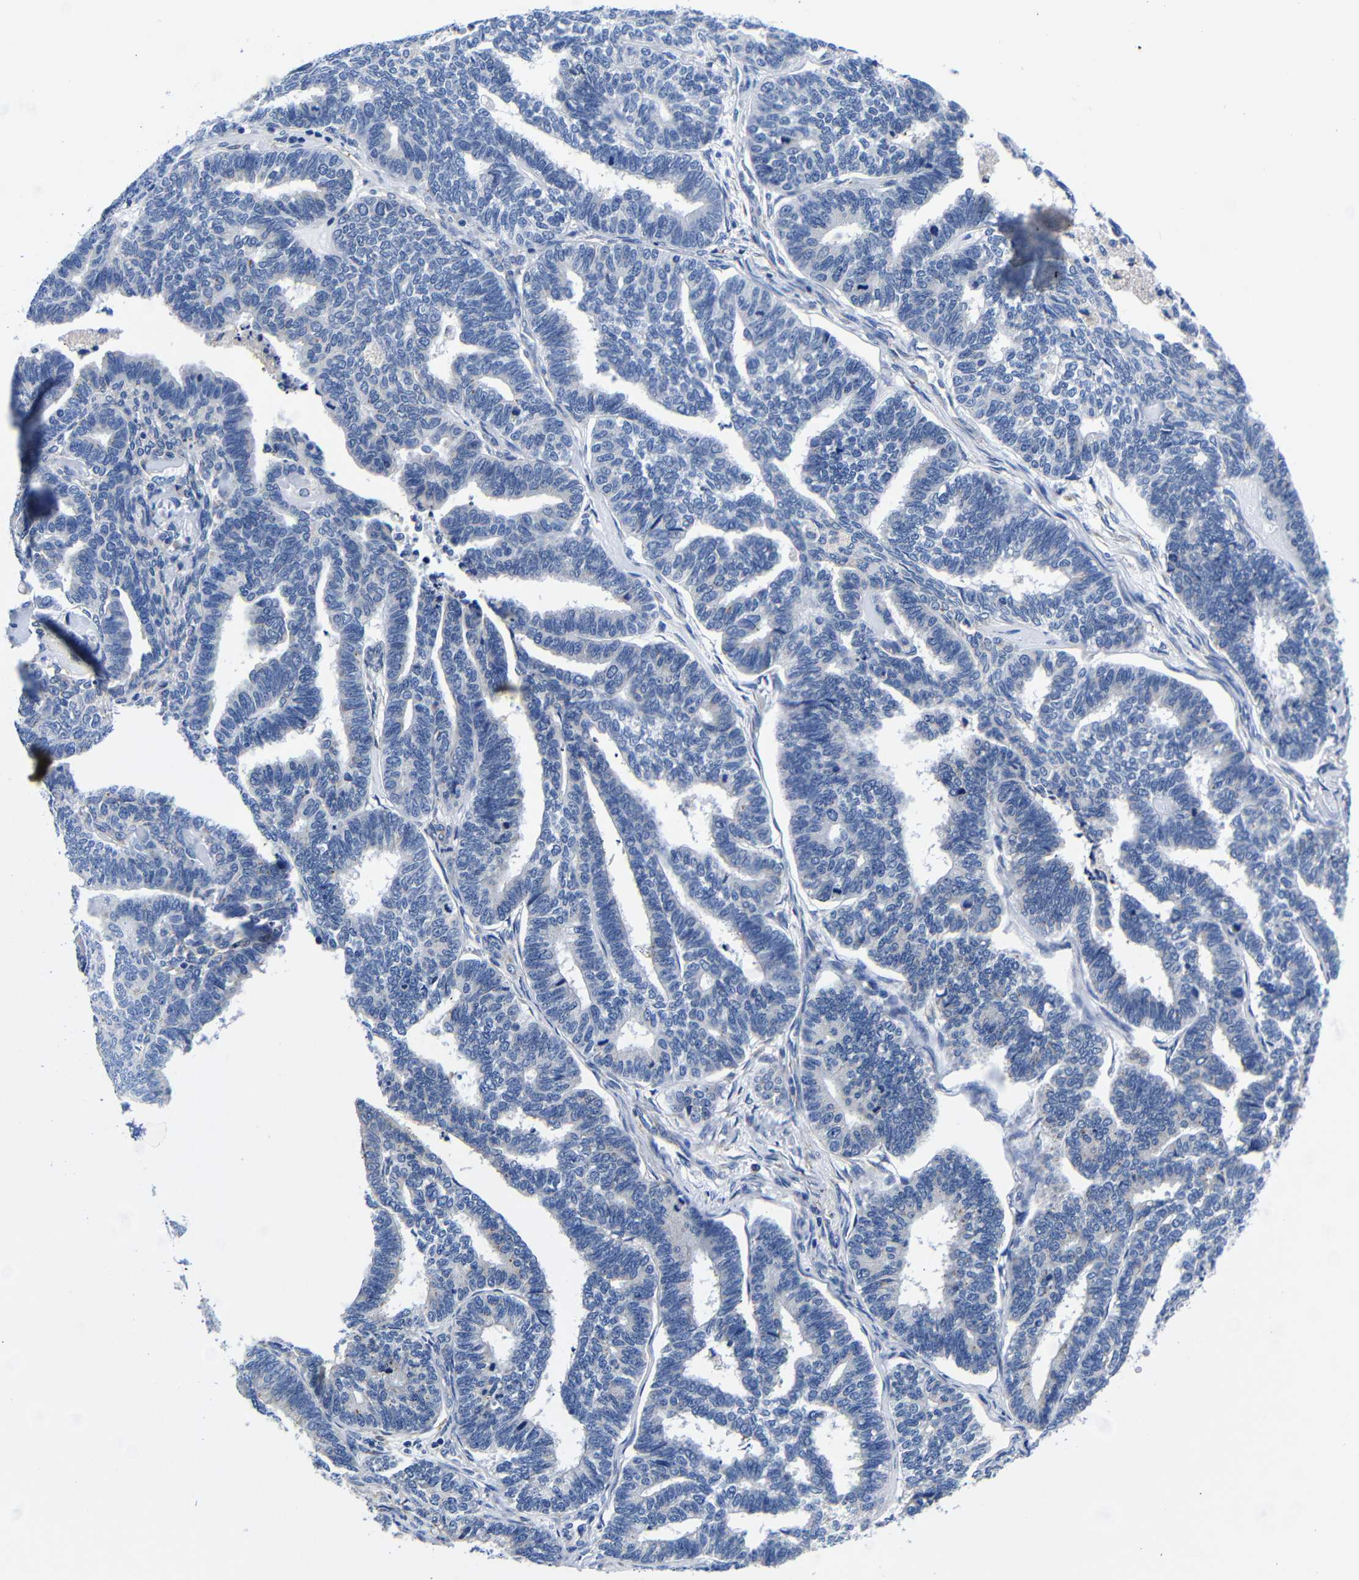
{"staining": {"intensity": "negative", "quantity": "none", "location": "none"}, "tissue": "endometrial cancer", "cell_type": "Tumor cells", "image_type": "cancer", "snomed": [{"axis": "morphology", "description": "Adenocarcinoma, NOS"}, {"axis": "topography", "description": "Endometrium"}], "caption": "A micrograph of adenocarcinoma (endometrial) stained for a protein demonstrates no brown staining in tumor cells.", "gene": "CLEC4G", "patient": {"sex": "female", "age": 70}}